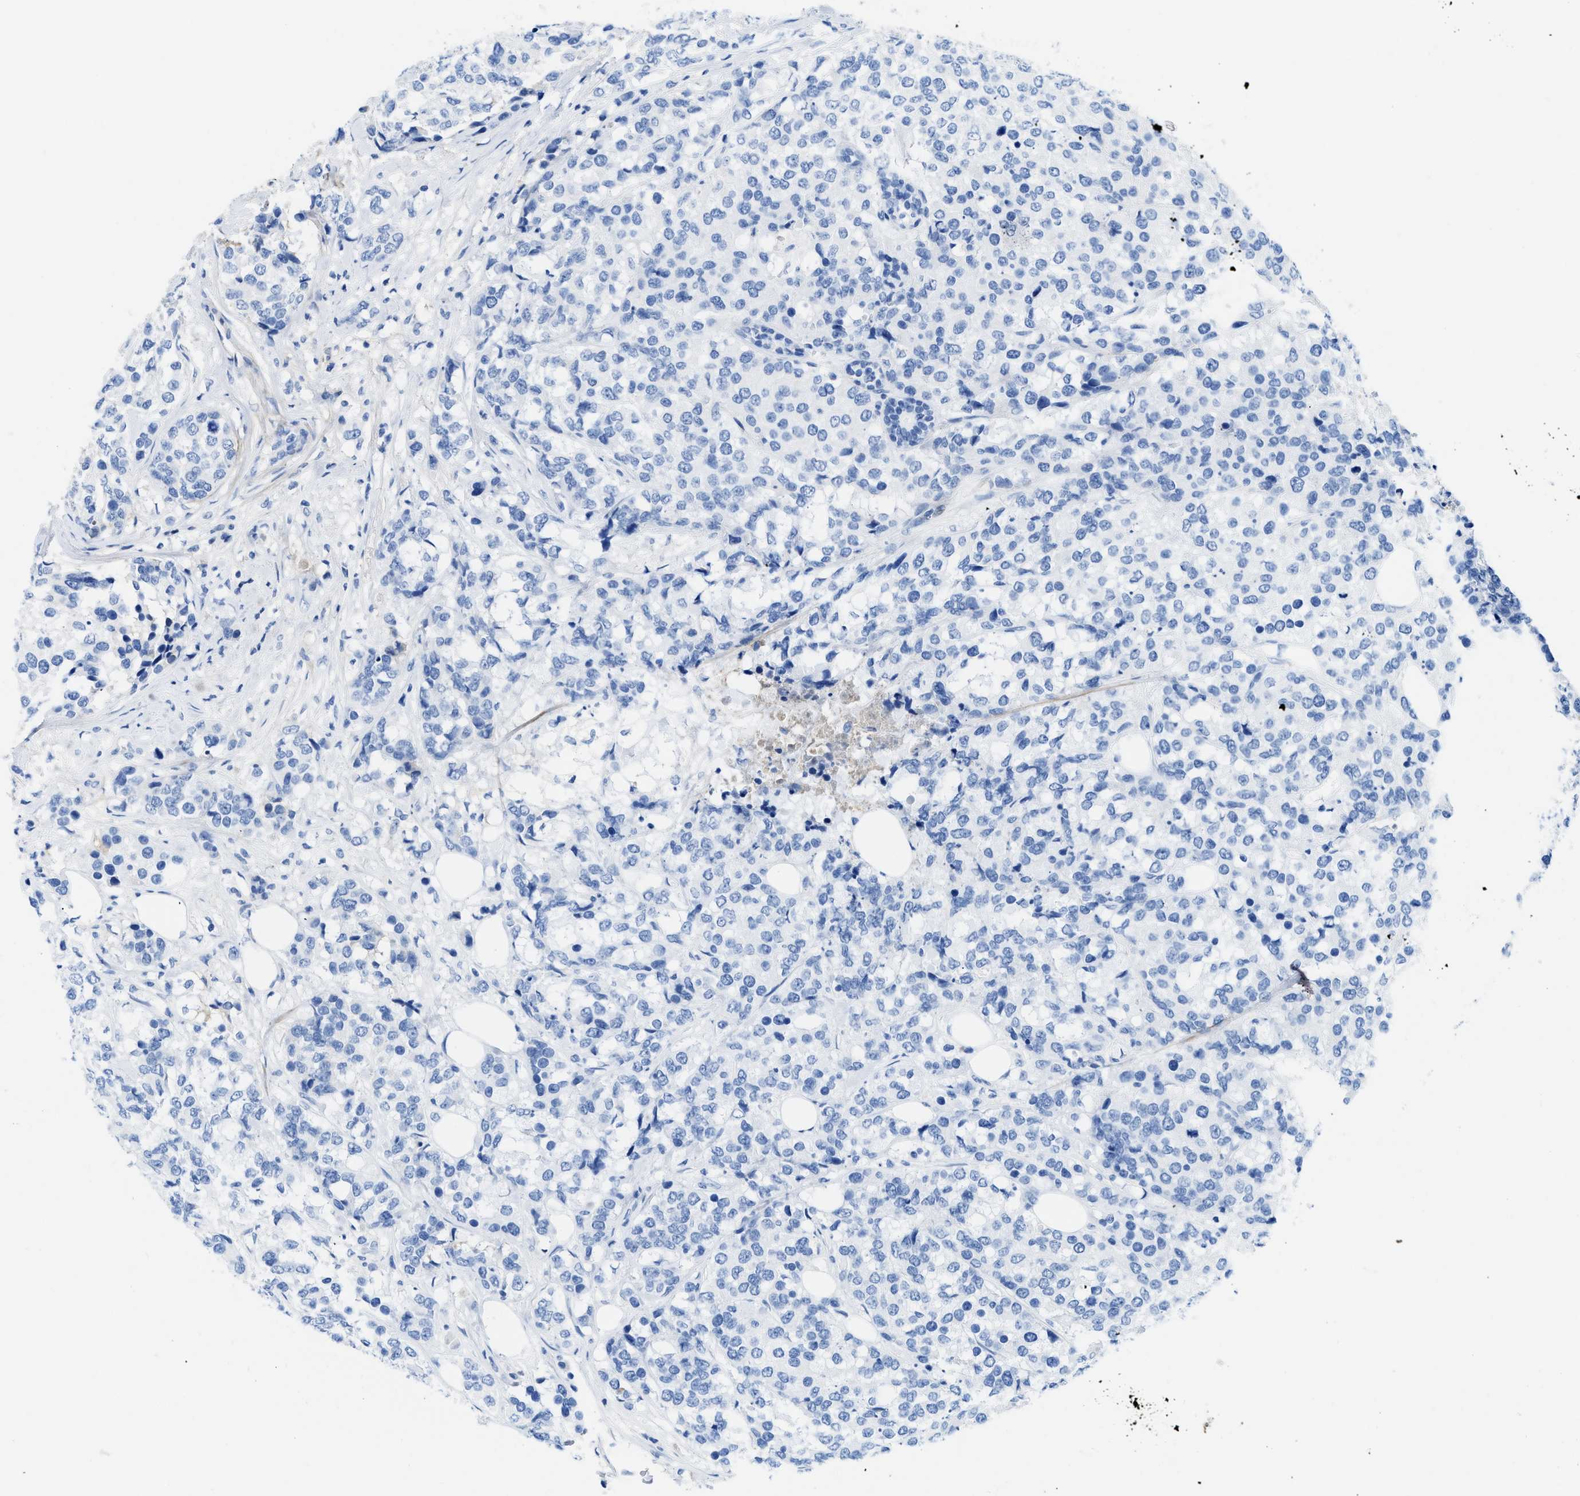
{"staining": {"intensity": "negative", "quantity": "none", "location": "none"}, "tissue": "breast cancer", "cell_type": "Tumor cells", "image_type": "cancer", "snomed": [{"axis": "morphology", "description": "Lobular carcinoma"}, {"axis": "topography", "description": "Breast"}], "caption": "High magnification brightfield microscopy of breast cancer (lobular carcinoma) stained with DAB (brown) and counterstained with hematoxylin (blue): tumor cells show no significant expression.", "gene": "COL3A1", "patient": {"sex": "female", "age": 59}}